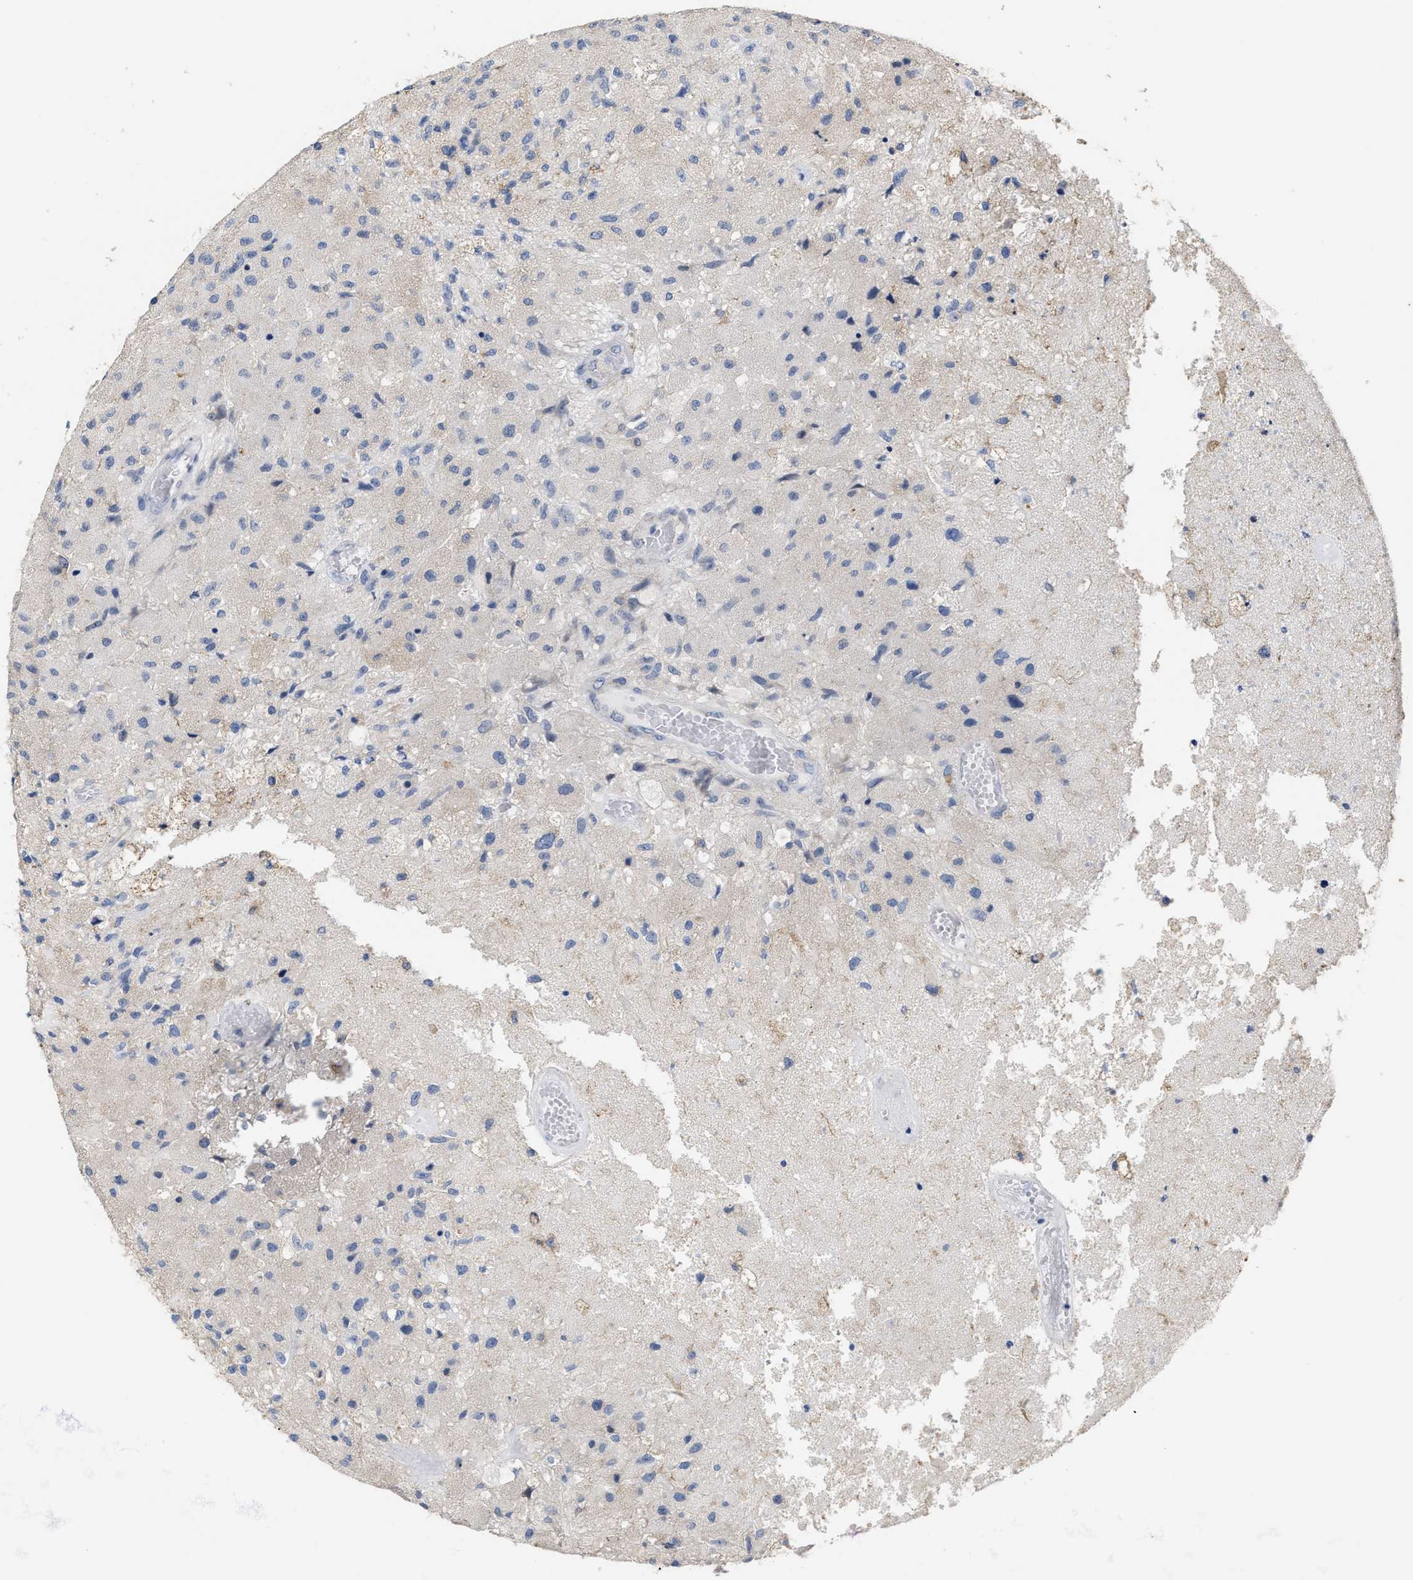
{"staining": {"intensity": "negative", "quantity": "none", "location": "none"}, "tissue": "glioma", "cell_type": "Tumor cells", "image_type": "cancer", "snomed": [{"axis": "morphology", "description": "Normal tissue, NOS"}, {"axis": "morphology", "description": "Glioma, malignant, High grade"}, {"axis": "topography", "description": "Cerebral cortex"}], "caption": "This is an IHC photomicrograph of human malignant high-grade glioma. There is no staining in tumor cells.", "gene": "RYR2", "patient": {"sex": "male", "age": 77}}